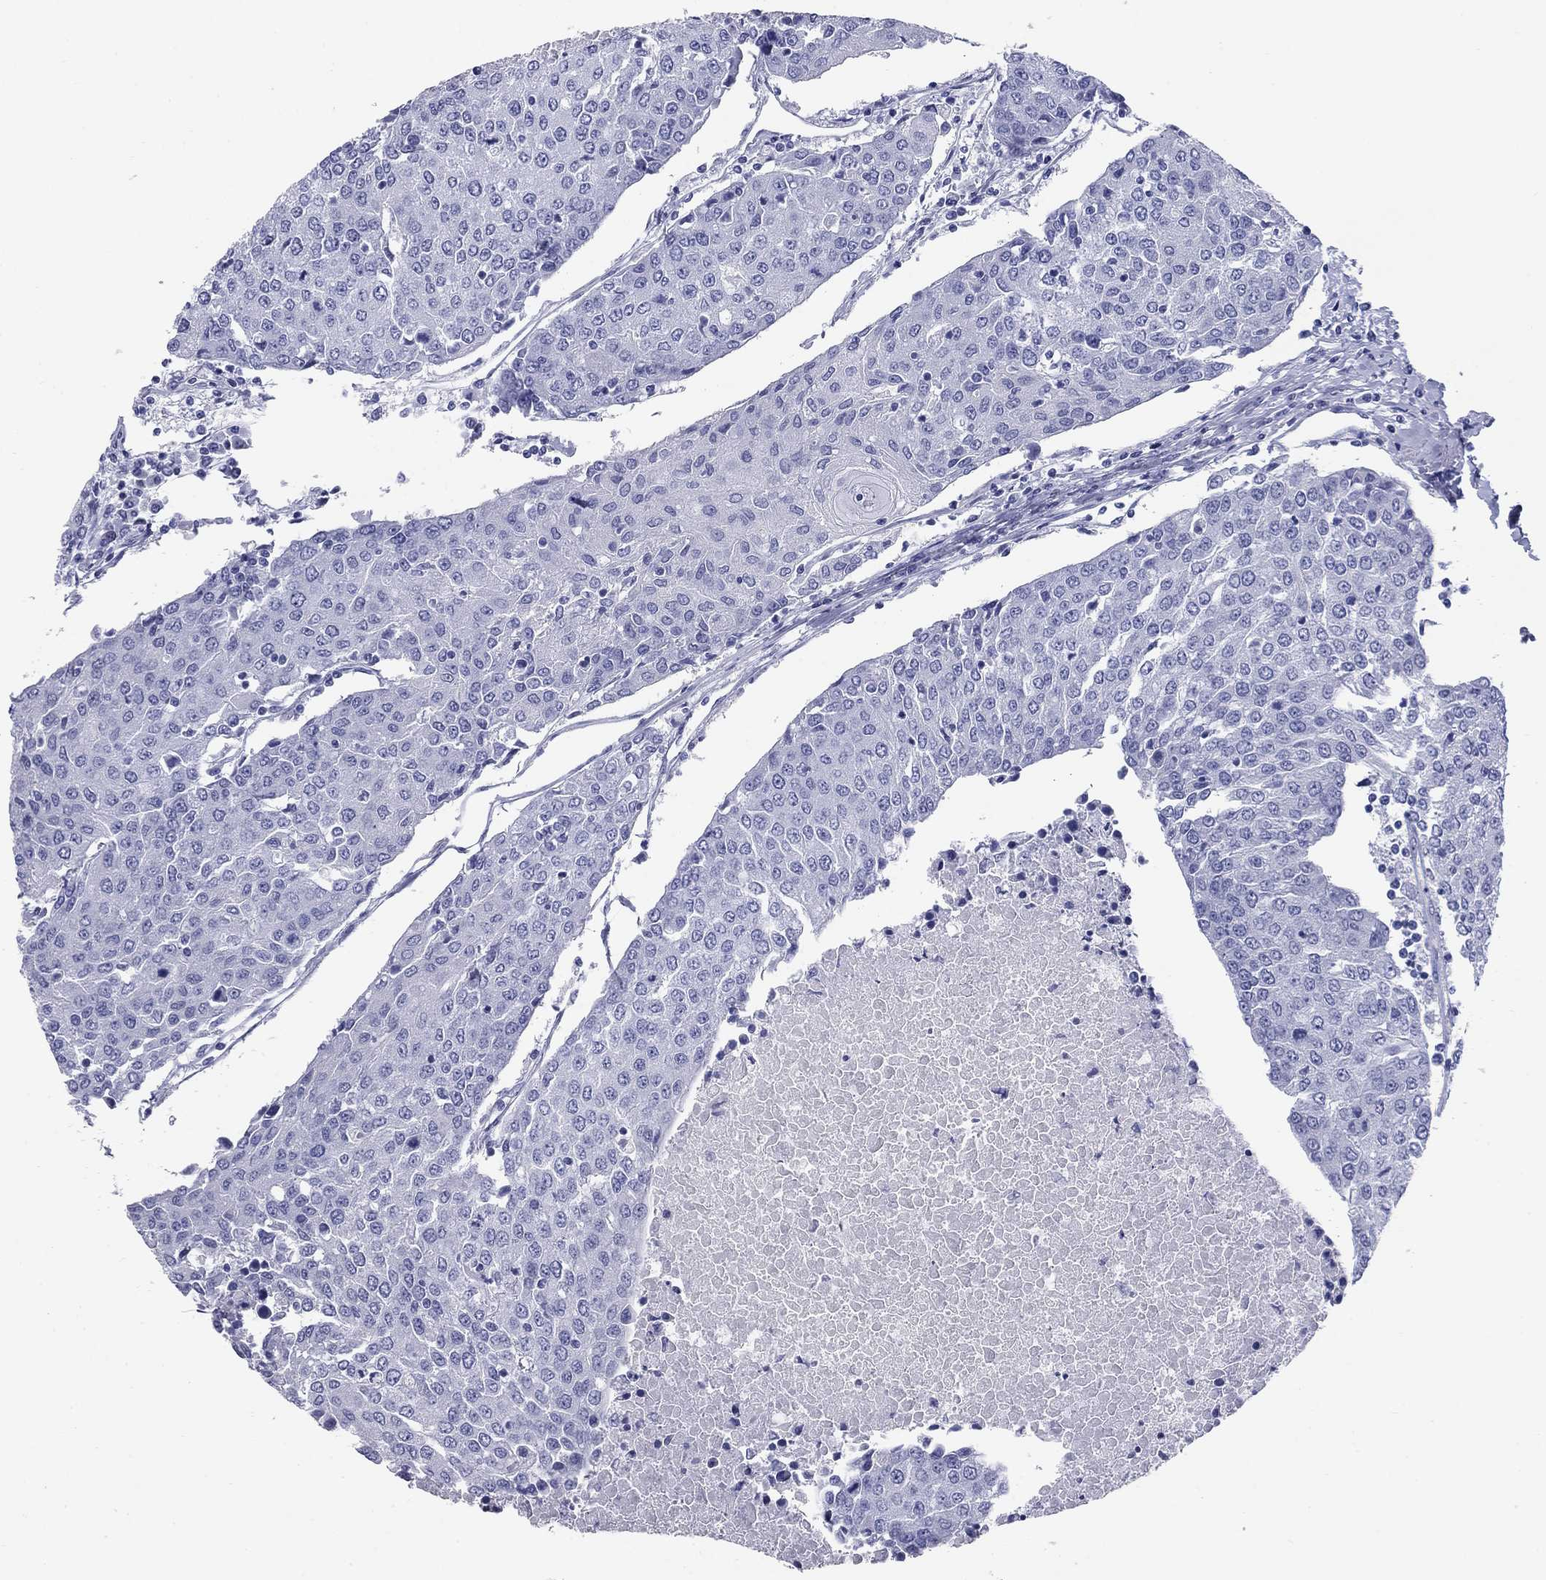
{"staining": {"intensity": "negative", "quantity": "none", "location": "none"}, "tissue": "urothelial cancer", "cell_type": "Tumor cells", "image_type": "cancer", "snomed": [{"axis": "morphology", "description": "Urothelial carcinoma, High grade"}, {"axis": "topography", "description": "Urinary bladder"}], "caption": "High-grade urothelial carcinoma was stained to show a protein in brown. There is no significant positivity in tumor cells.", "gene": "NPPA", "patient": {"sex": "female", "age": 85}}